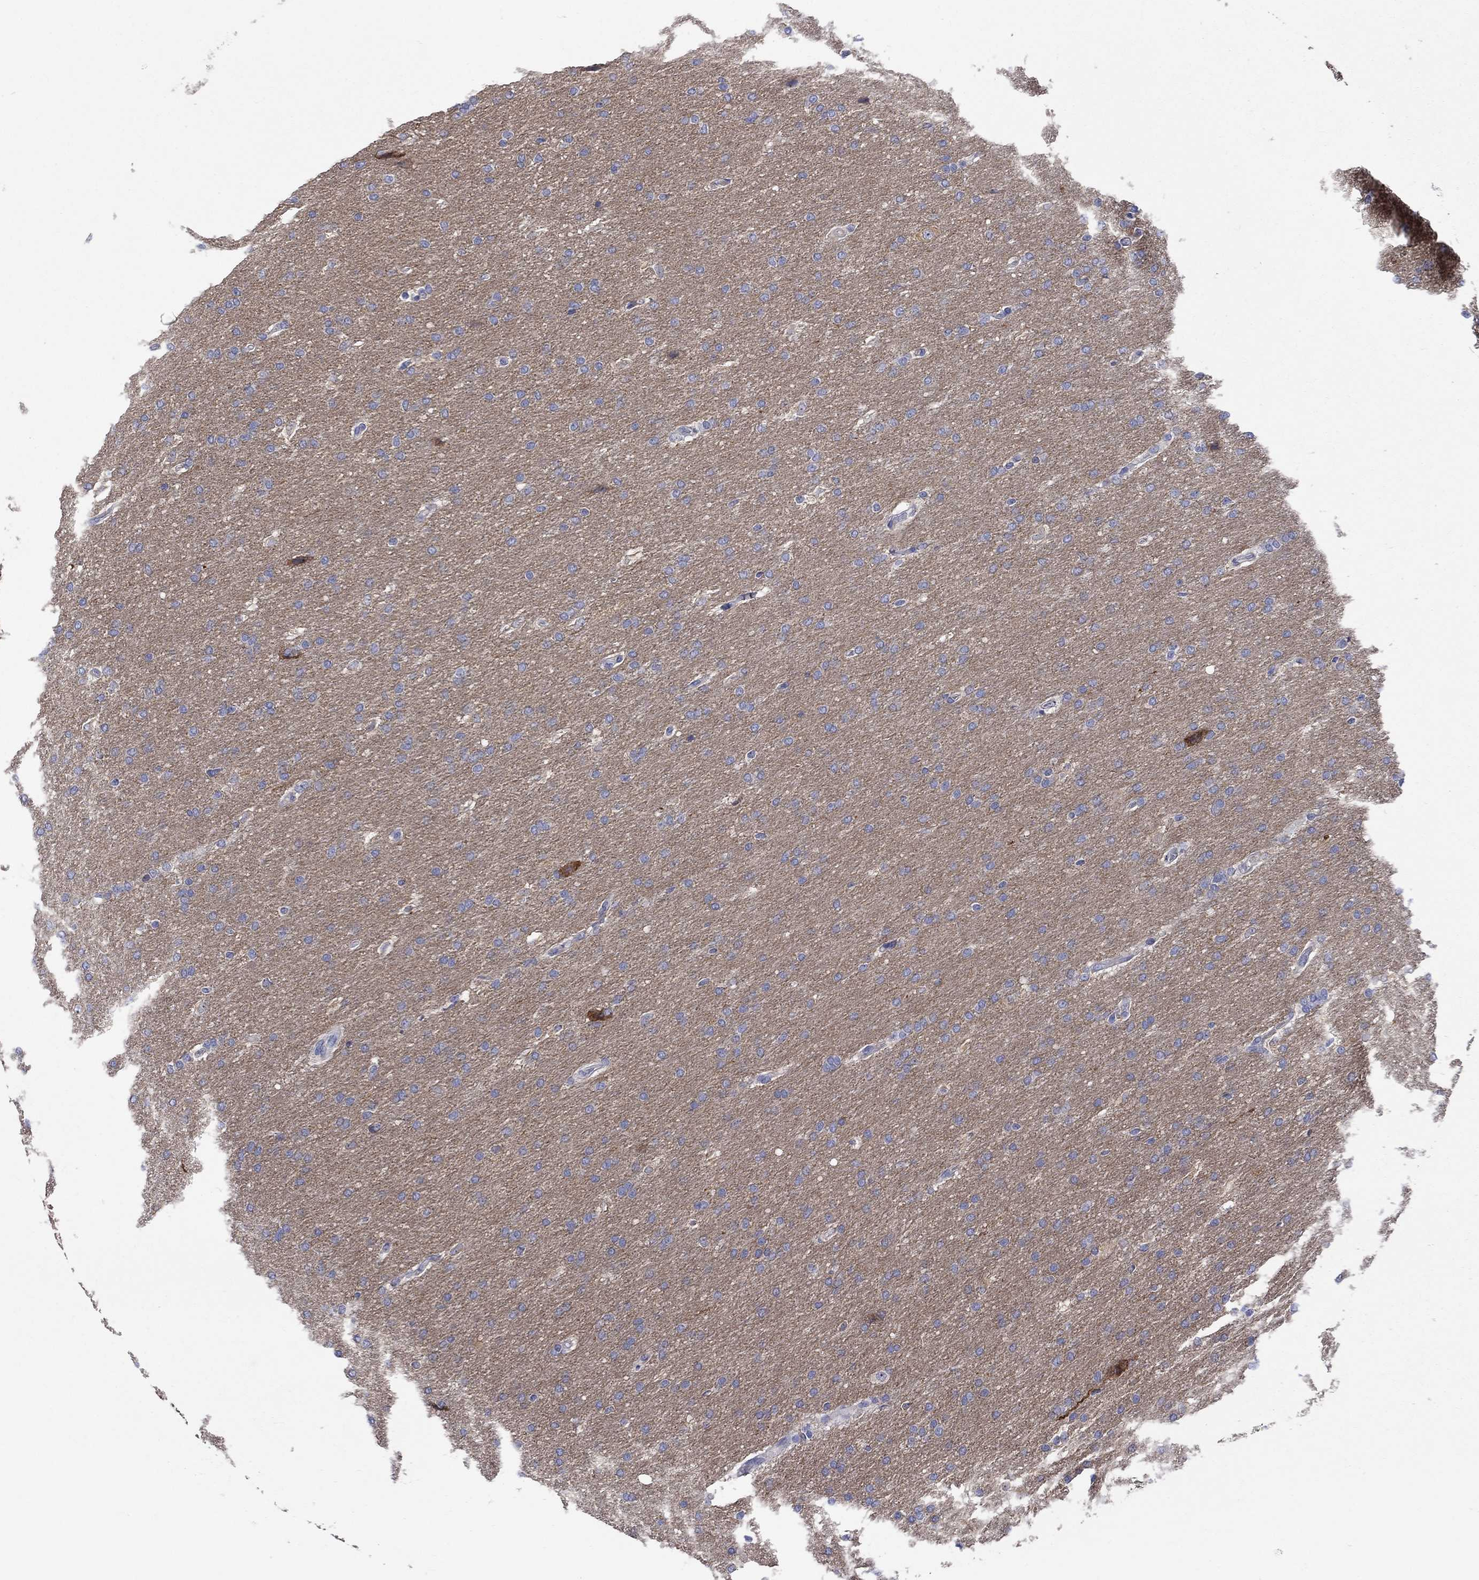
{"staining": {"intensity": "negative", "quantity": "none", "location": "none"}, "tissue": "glioma", "cell_type": "Tumor cells", "image_type": "cancer", "snomed": [{"axis": "morphology", "description": "Glioma, malignant, Low grade"}, {"axis": "topography", "description": "Brain"}], "caption": "Glioma was stained to show a protein in brown. There is no significant positivity in tumor cells.", "gene": "REEP2", "patient": {"sex": "female", "age": 37}}